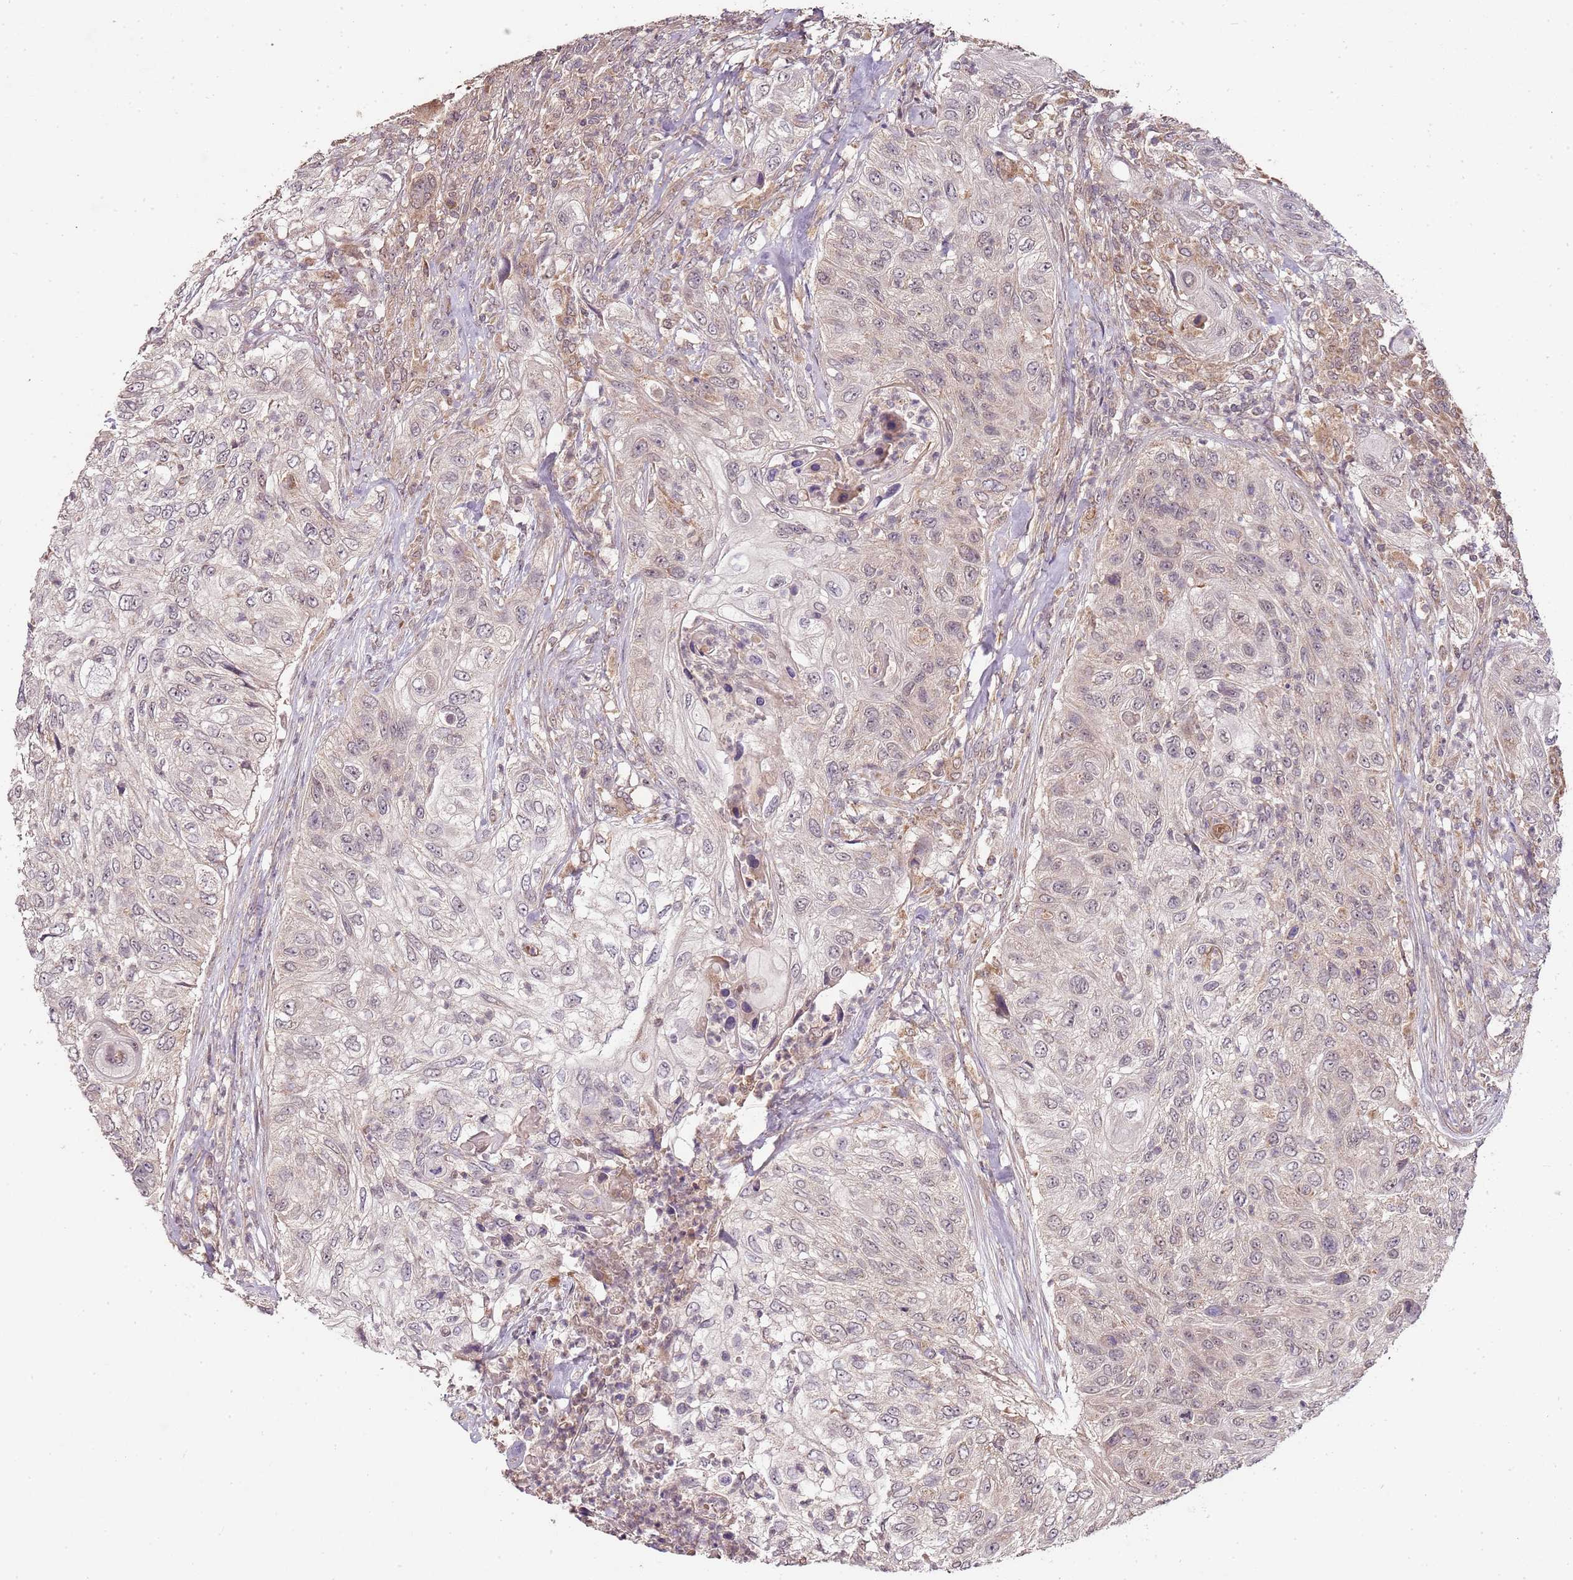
{"staining": {"intensity": "weak", "quantity": "<25%", "location": "cytoplasmic/membranous"}, "tissue": "urothelial cancer", "cell_type": "Tumor cells", "image_type": "cancer", "snomed": [{"axis": "morphology", "description": "Urothelial carcinoma, High grade"}, {"axis": "topography", "description": "Urinary bladder"}], "caption": "Urothelial cancer stained for a protein using immunohistochemistry (IHC) displays no expression tumor cells.", "gene": "LIN37", "patient": {"sex": "female", "age": 60}}